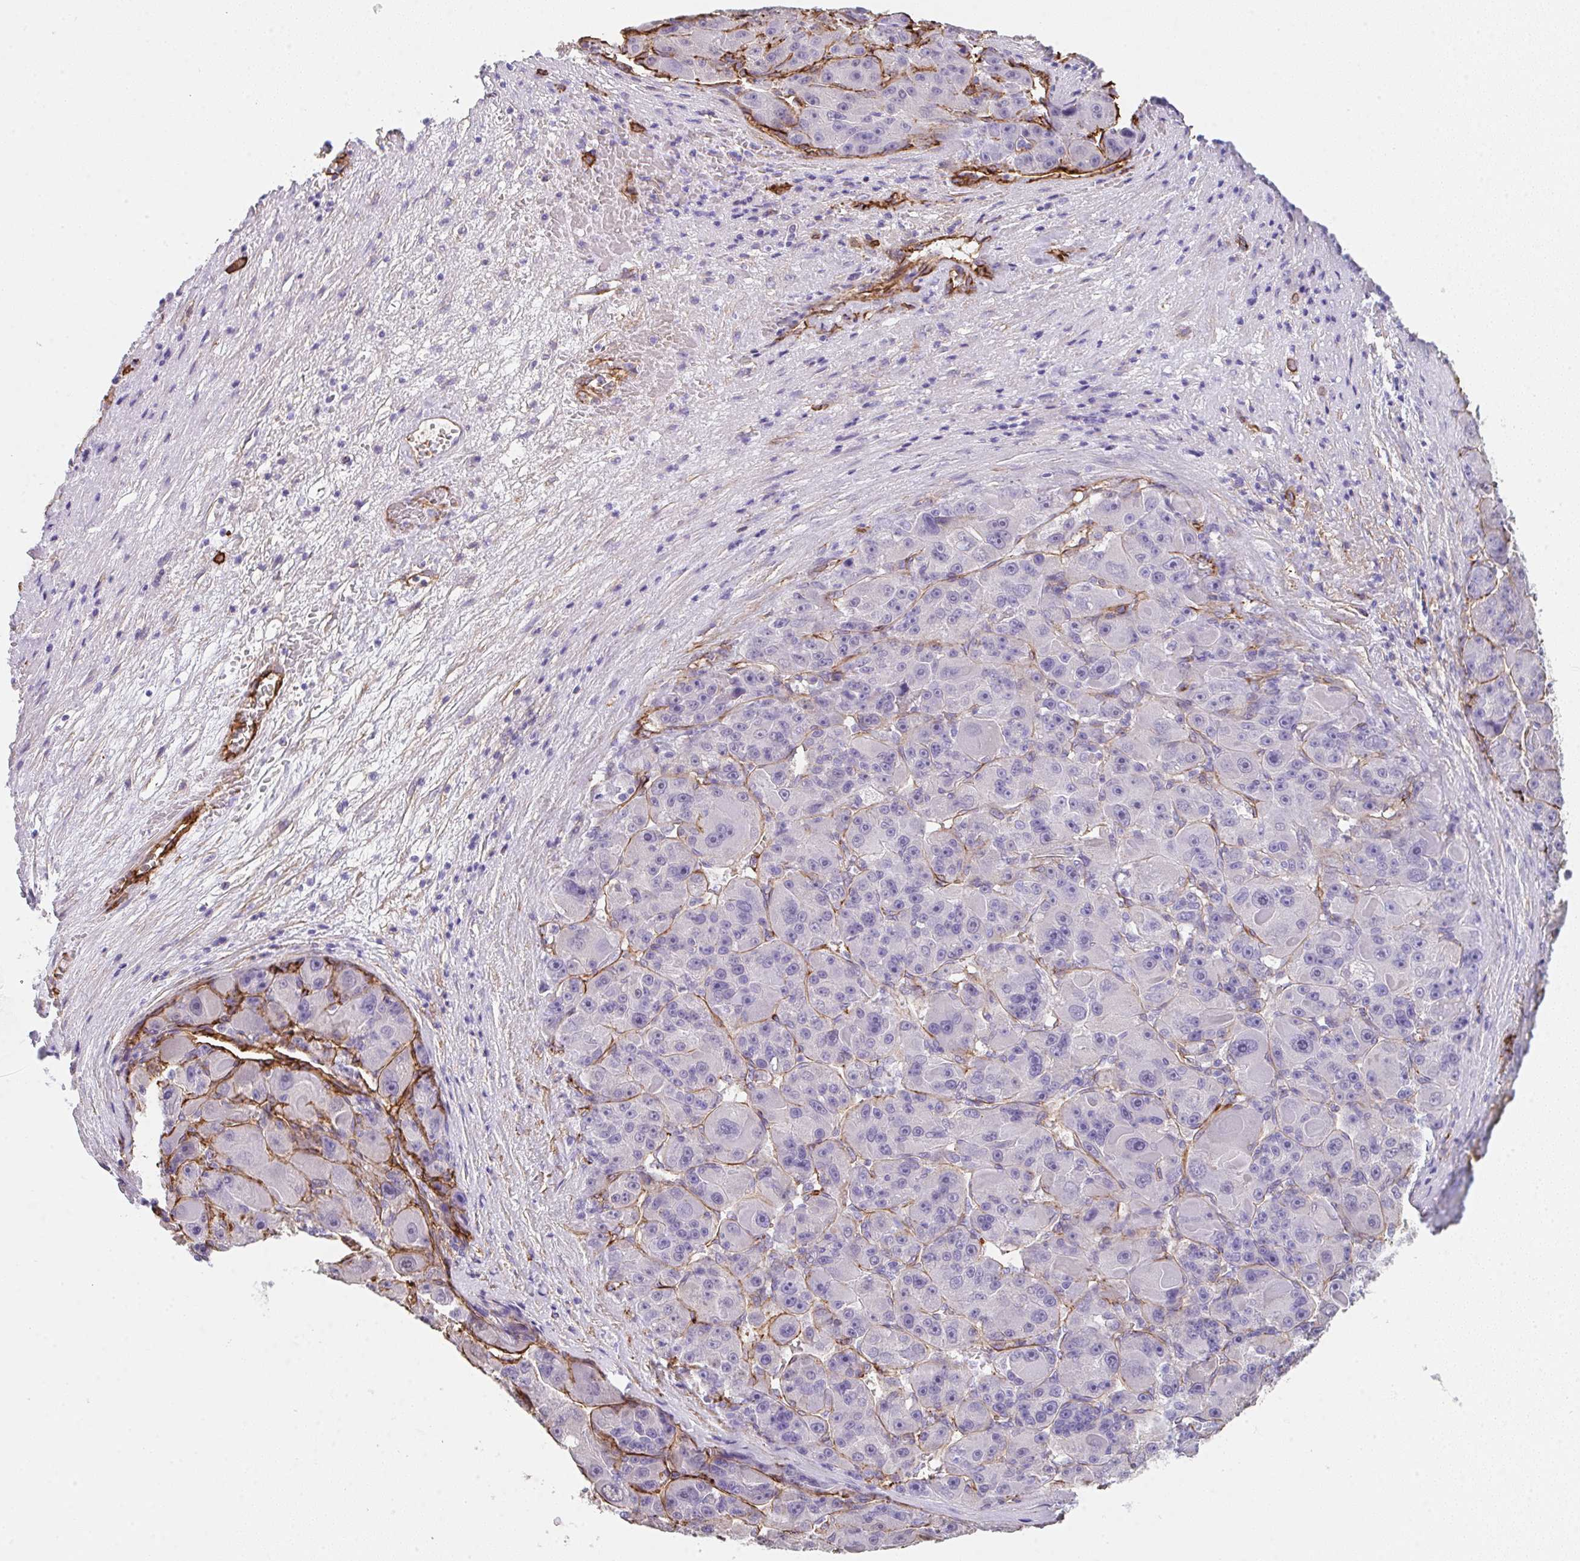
{"staining": {"intensity": "negative", "quantity": "none", "location": "none"}, "tissue": "liver cancer", "cell_type": "Tumor cells", "image_type": "cancer", "snomed": [{"axis": "morphology", "description": "Carcinoma, Hepatocellular, NOS"}, {"axis": "topography", "description": "Liver"}], "caption": "Tumor cells are negative for brown protein staining in liver hepatocellular carcinoma.", "gene": "DBN1", "patient": {"sex": "male", "age": 76}}